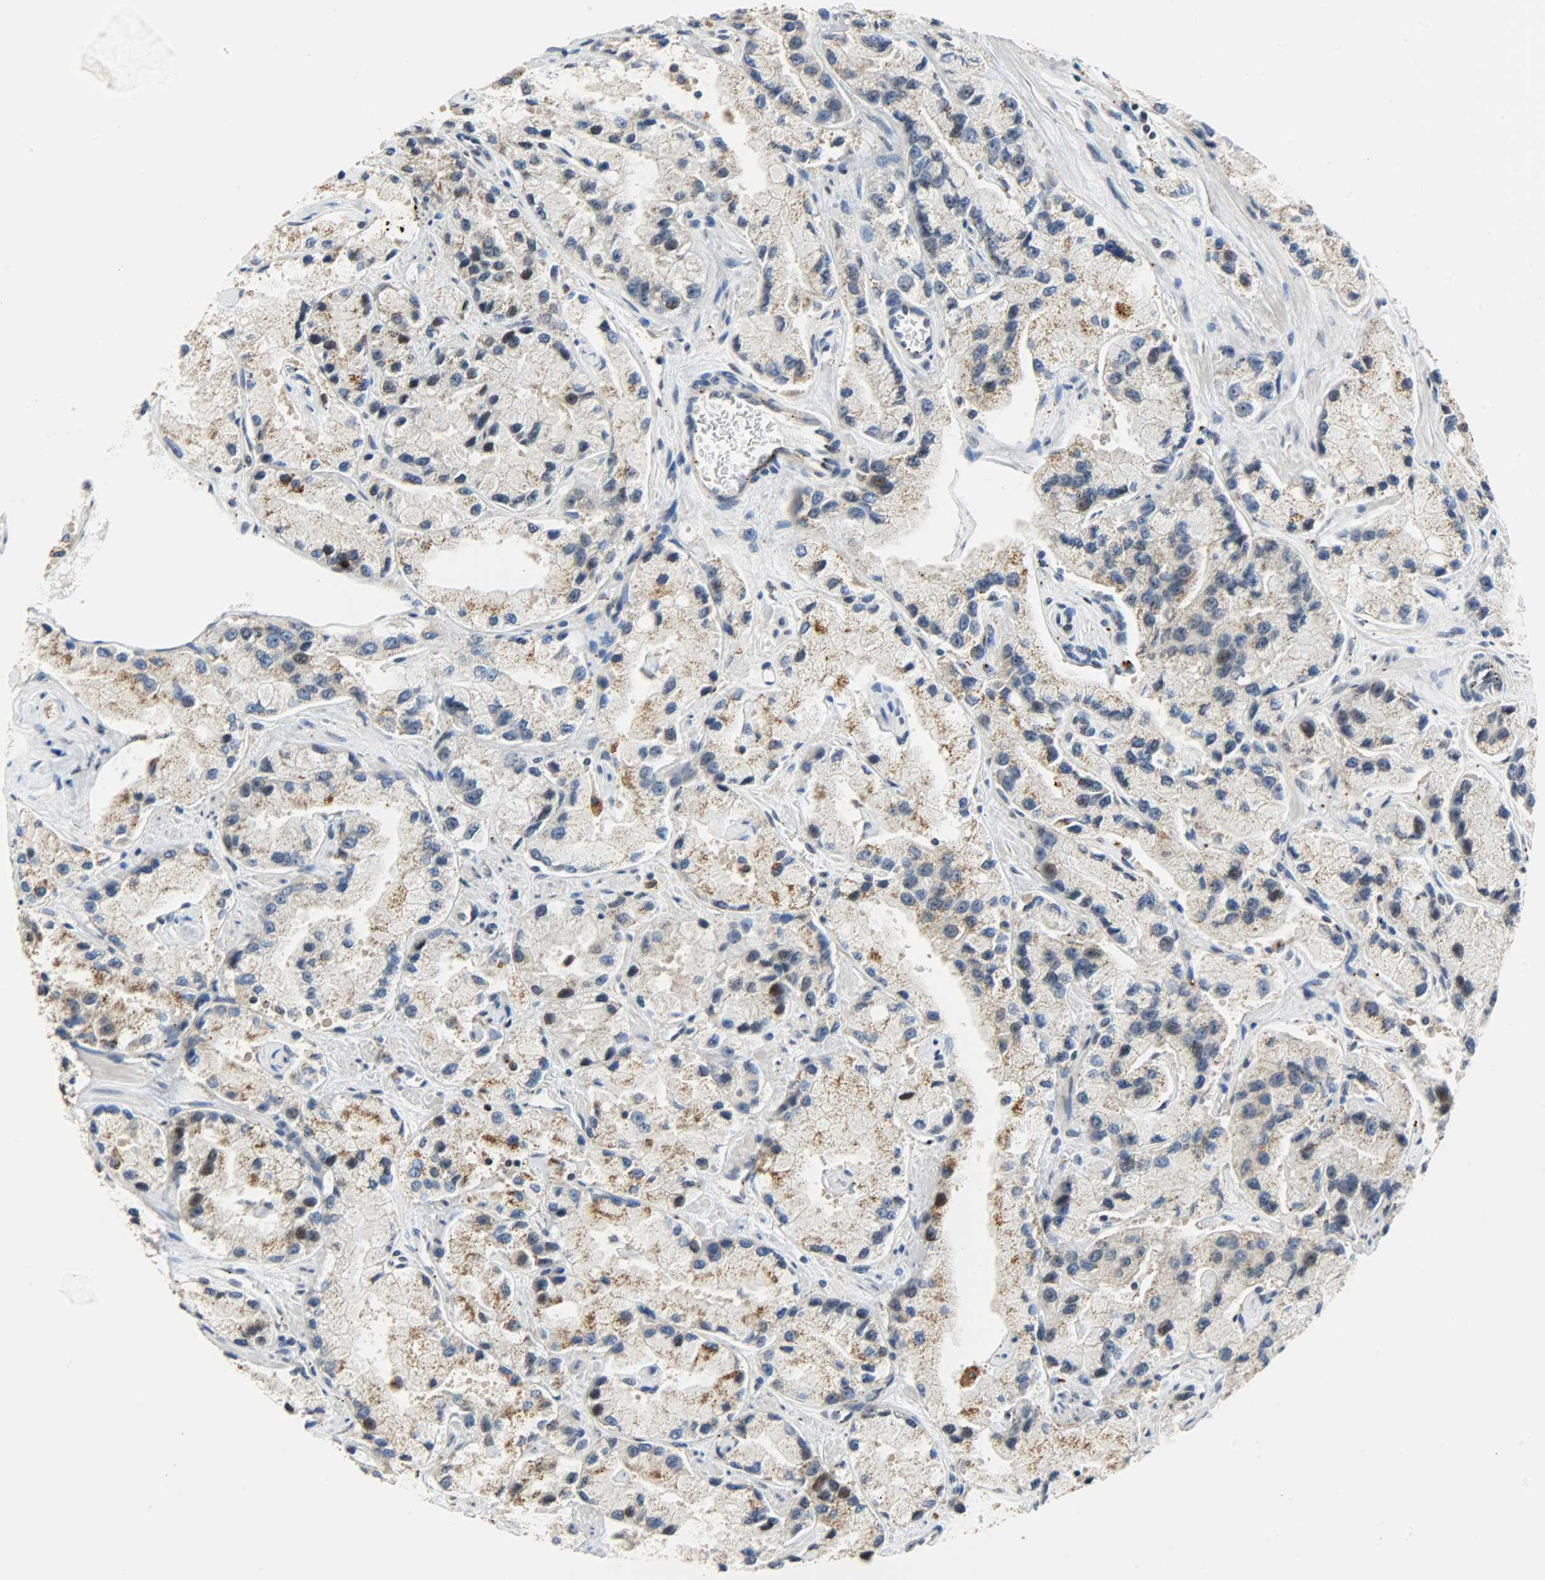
{"staining": {"intensity": "moderate", "quantity": "25%-75%", "location": "cytoplasmic/membranous"}, "tissue": "prostate cancer", "cell_type": "Tumor cells", "image_type": "cancer", "snomed": [{"axis": "morphology", "description": "Adenocarcinoma, High grade"}, {"axis": "topography", "description": "Prostate"}], "caption": "Adenocarcinoma (high-grade) (prostate) was stained to show a protein in brown. There is medium levels of moderate cytoplasmic/membranous staining in approximately 25%-75% of tumor cells.", "gene": "GIT2", "patient": {"sex": "male", "age": 58}}